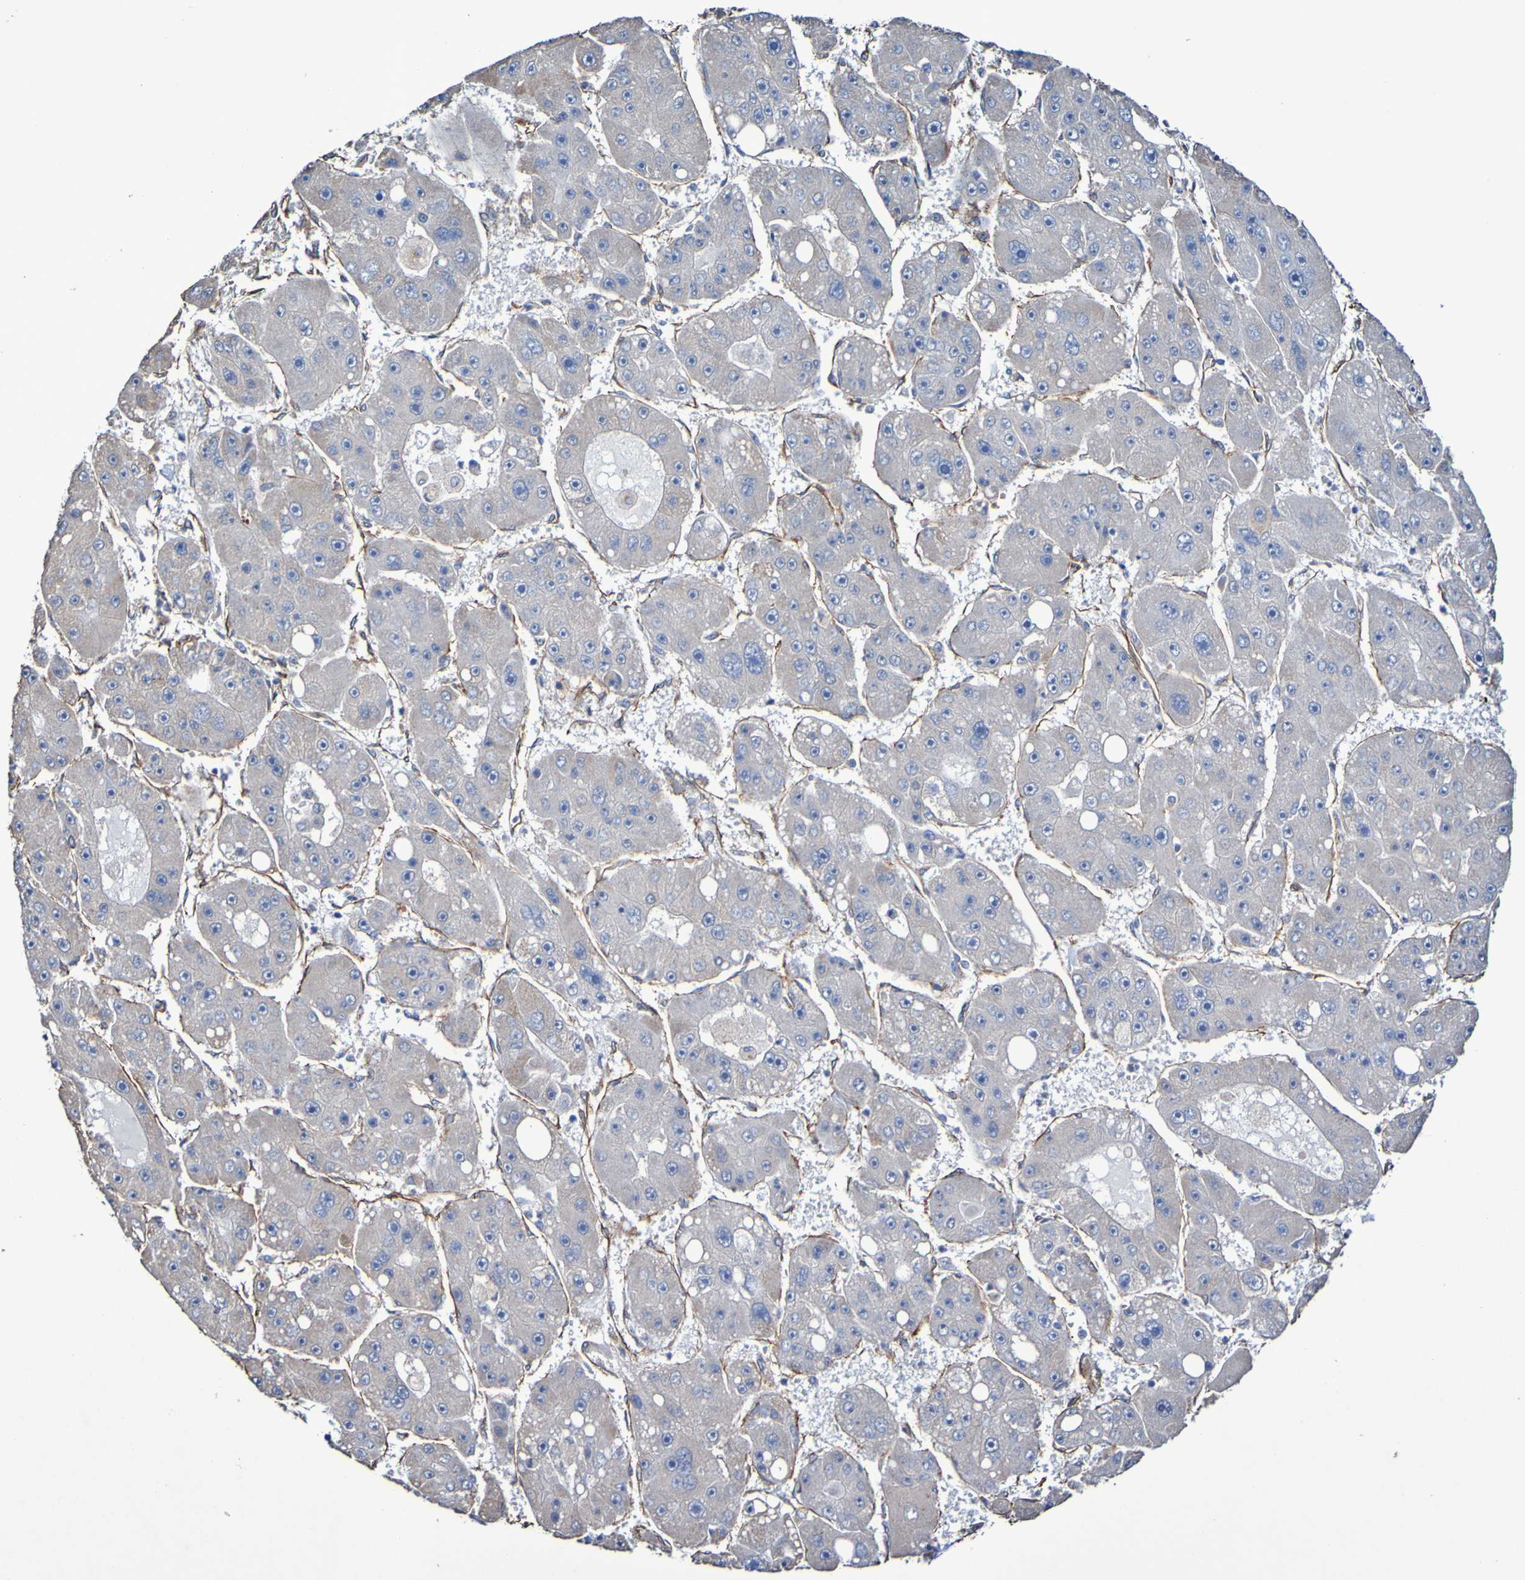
{"staining": {"intensity": "weak", "quantity": "<25%", "location": "cytoplasmic/membranous"}, "tissue": "liver cancer", "cell_type": "Tumor cells", "image_type": "cancer", "snomed": [{"axis": "morphology", "description": "Carcinoma, Hepatocellular, NOS"}, {"axis": "topography", "description": "Liver"}], "caption": "Tumor cells show no significant protein expression in liver hepatocellular carcinoma.", "gene": "ELMOD3", "patient": {"sex": "female", "age": 61}}